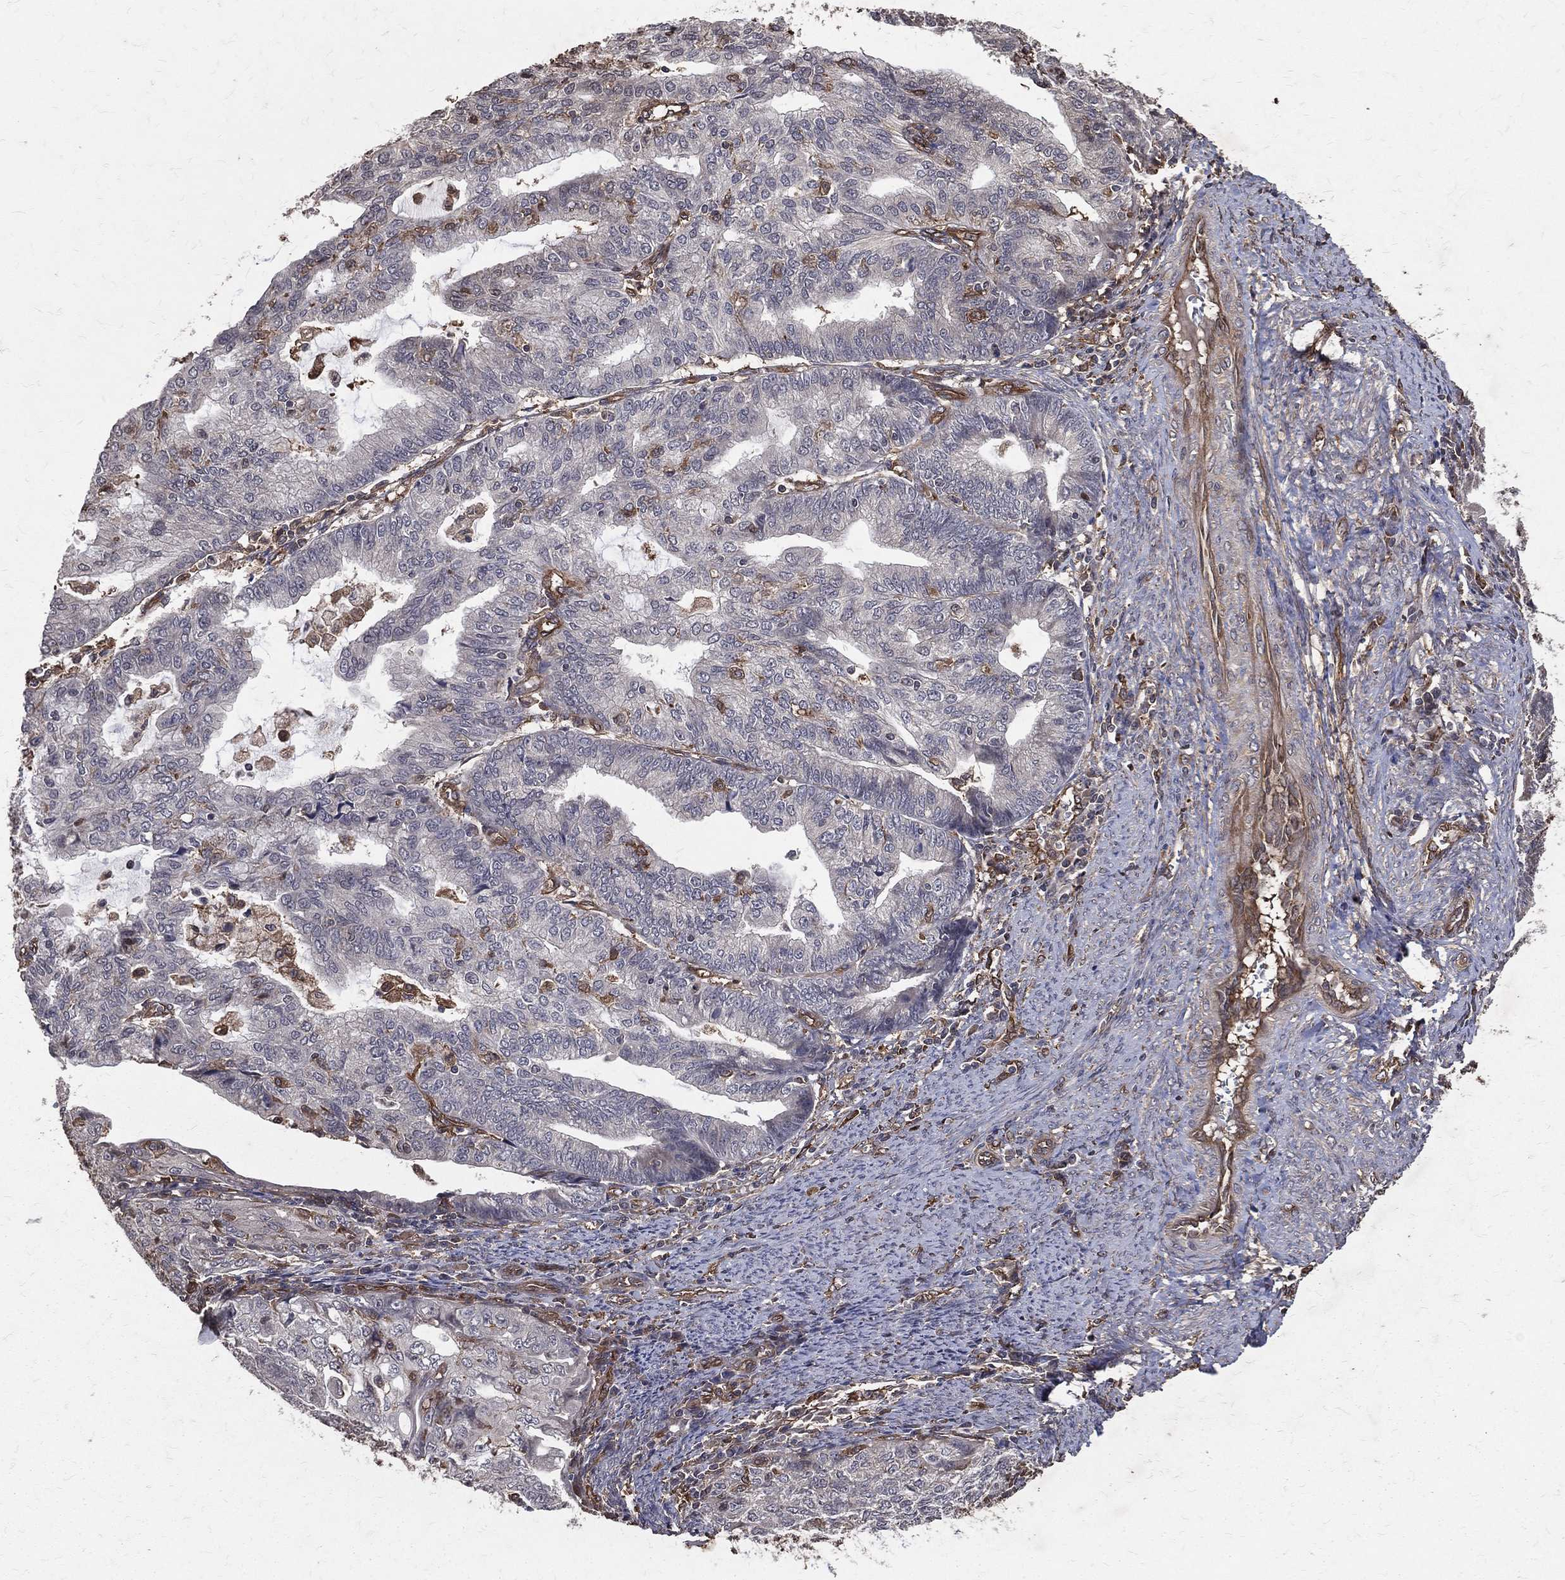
{"staining": {"intensity": "negative", "quantity": "none", "location": "none"}, "tissue": "endometrial cancer", "cell_type": "Tumor cells", "image_type": "cancer", "snomed": [{"axis": "morphology", "description": "Adenocarcinoma, NOS"}, {"axis": "topography", "description": "Endometrium"}], "caption": "Histopathology image shows no significant protein positivity in tumor cells of adenocarcinoma (endometrial).", "gene": "DPYSL2", "patient": {"sex": "female", "age": 82}}